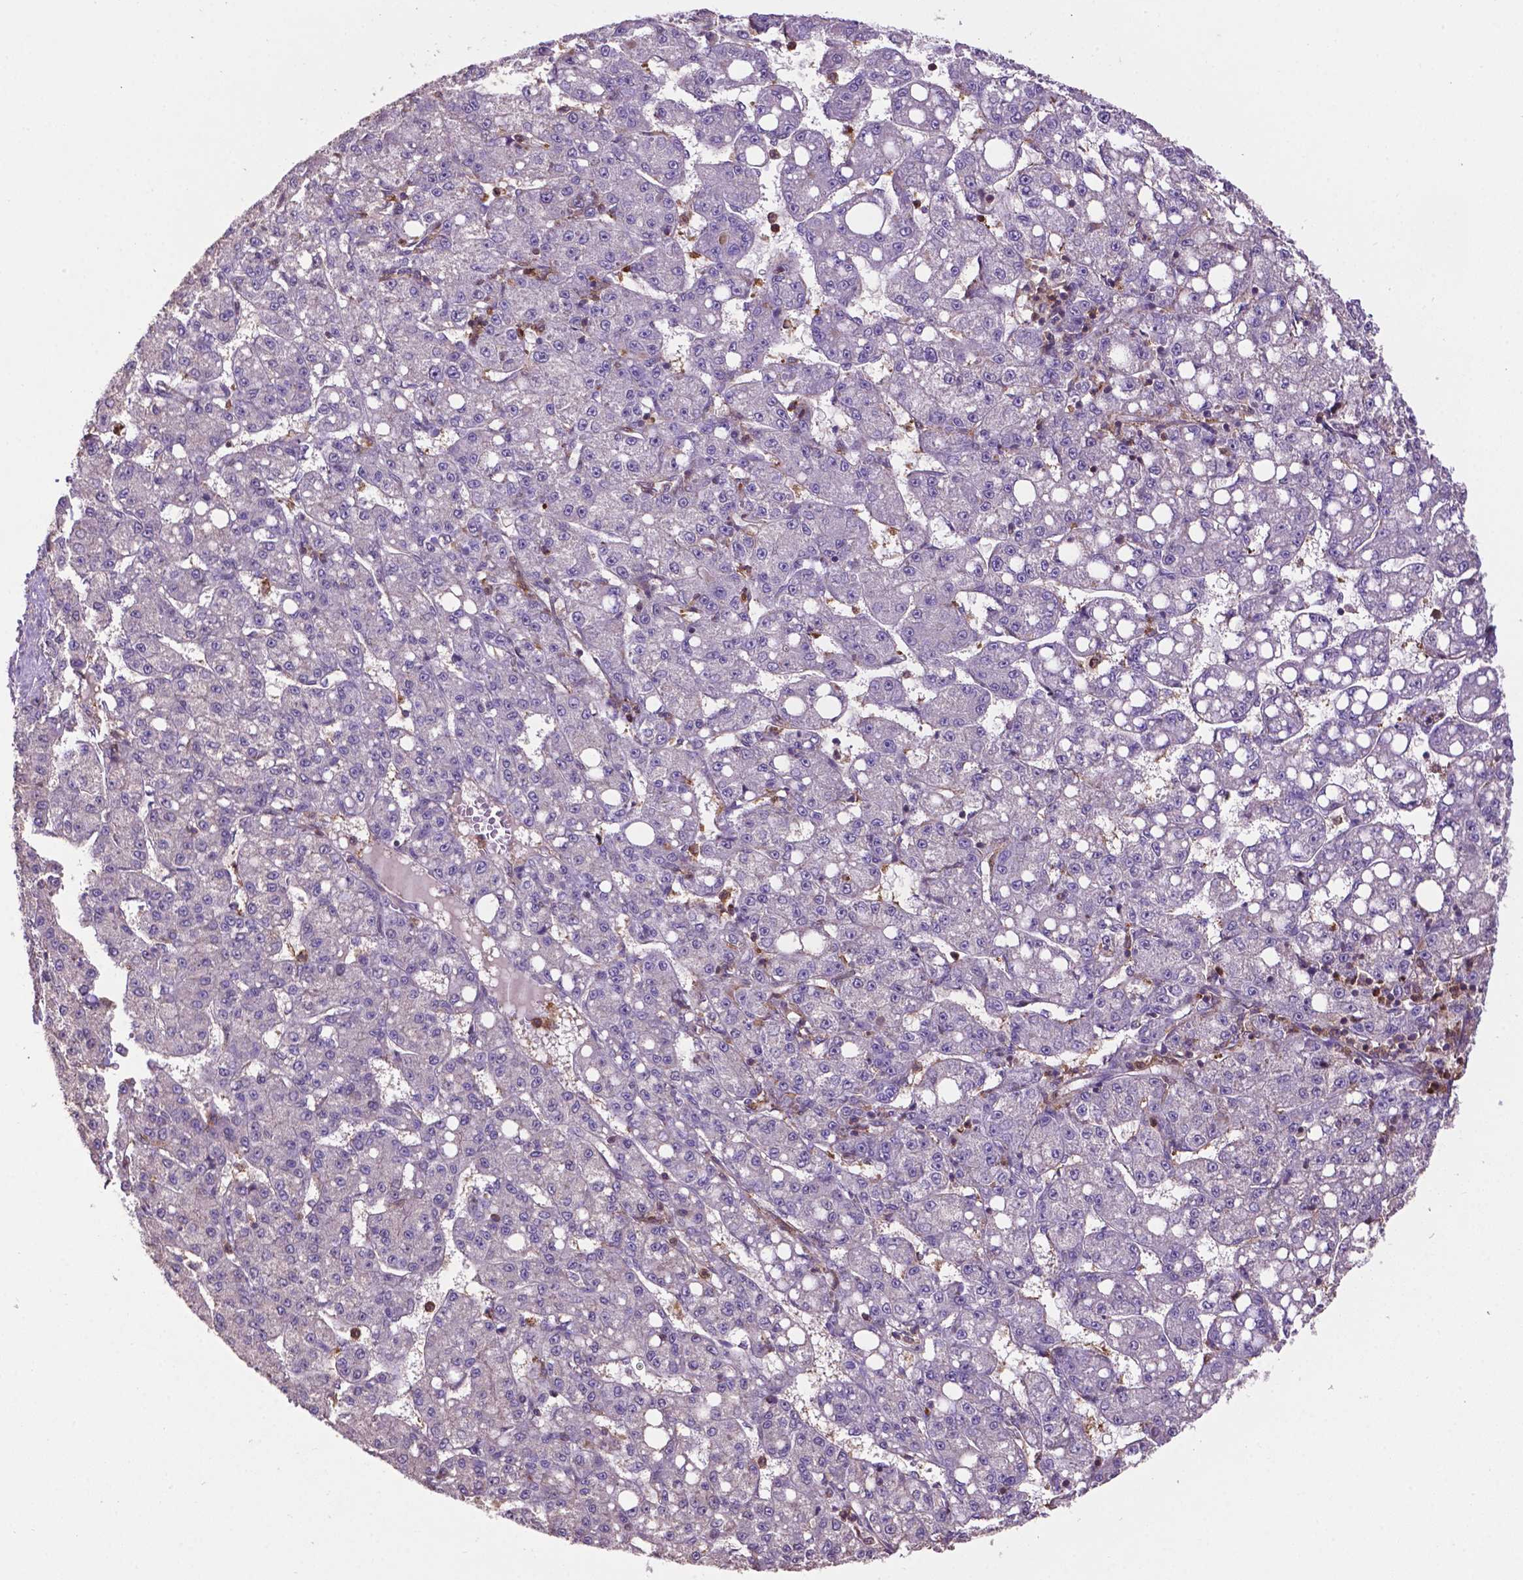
{"staining": {"intensity": "negative", "quantity": "none", "location": "none"}, "tissue": "liver cancer", "cell_type": "Tumor cells", "image_type": "cancer", "snomed": [{"axis": "morphology", "description": "Carcinoma, Hepatocellular, NOS"}, {"axis": "topography", "description": "Liver"}], "caption": "IHC micrograph of liver hepatocellular carcinoma stained for a protein (brown), which displays no positivity in tumor cells. Brightfield microscopy of immunohistochemistry stained with DAB (3,3'-diaminobenzidine) (brown) and hematoxylin (blue), captured at high magnification.", "gene": "SMAD3", "patient": {"sex": "female", "age": 65}}